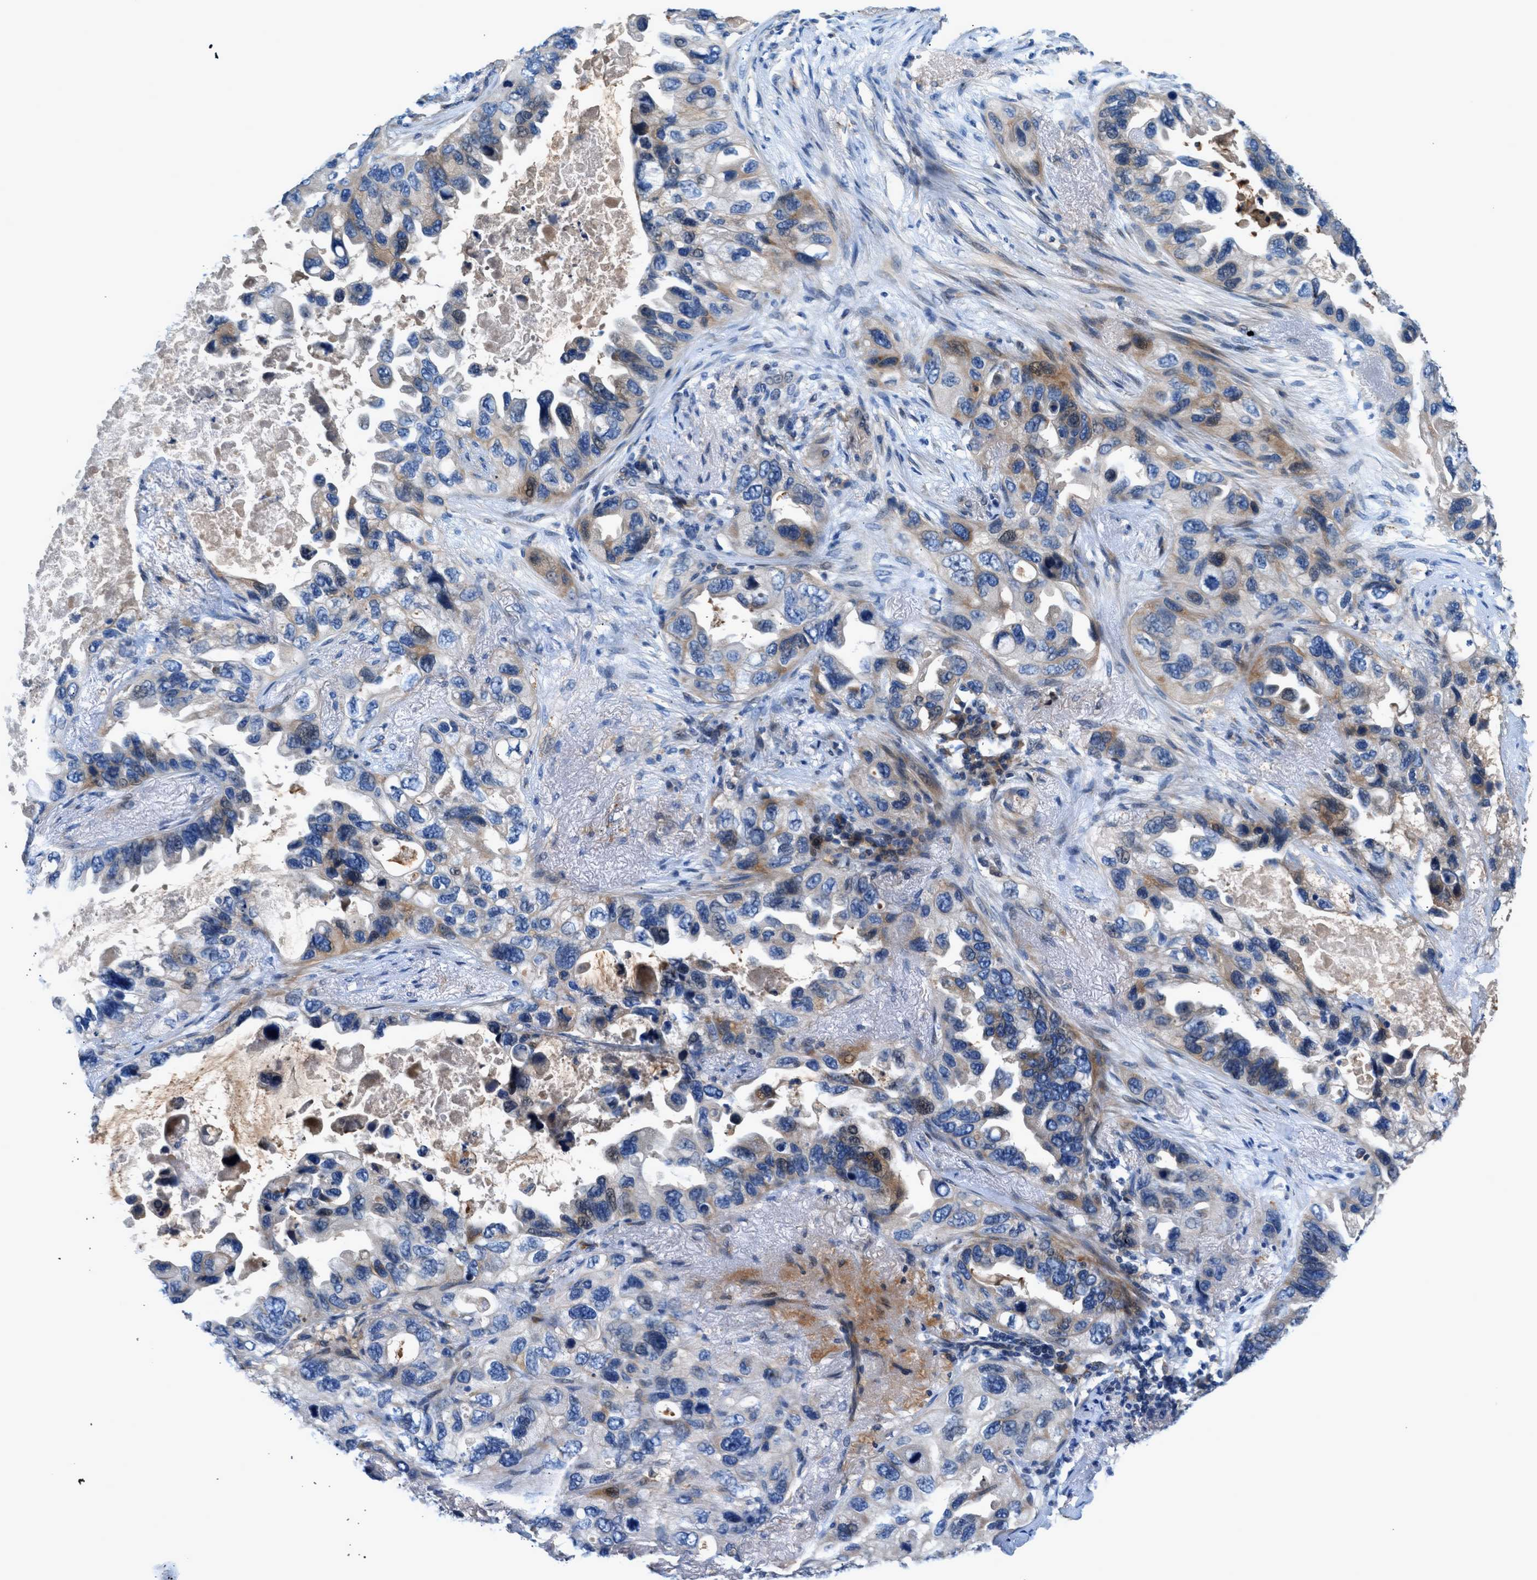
{"staining": {"intensity": "weak", "quantity": "<25%", "location": "cytoplasmic/membranous"}, "tissue": "lung cancer", "cell_type": "Tumor cells", "image_type": "cancer", "snomed": [{"axis": "morphology", "description": "Squamous cell carcinoma, NOS"}, {"axis": "topography", "description": "Lung"}], "caption": "Immunohistochemistry image of neoplastic tissue: squamous cell carcinoma (lung) stained with DAB (3,3'-diaminobenzidine) displays no significant protein expression in tumor cells.", "gene": "RWDD2B", "patient": {"sex": "female", "age": 73}}